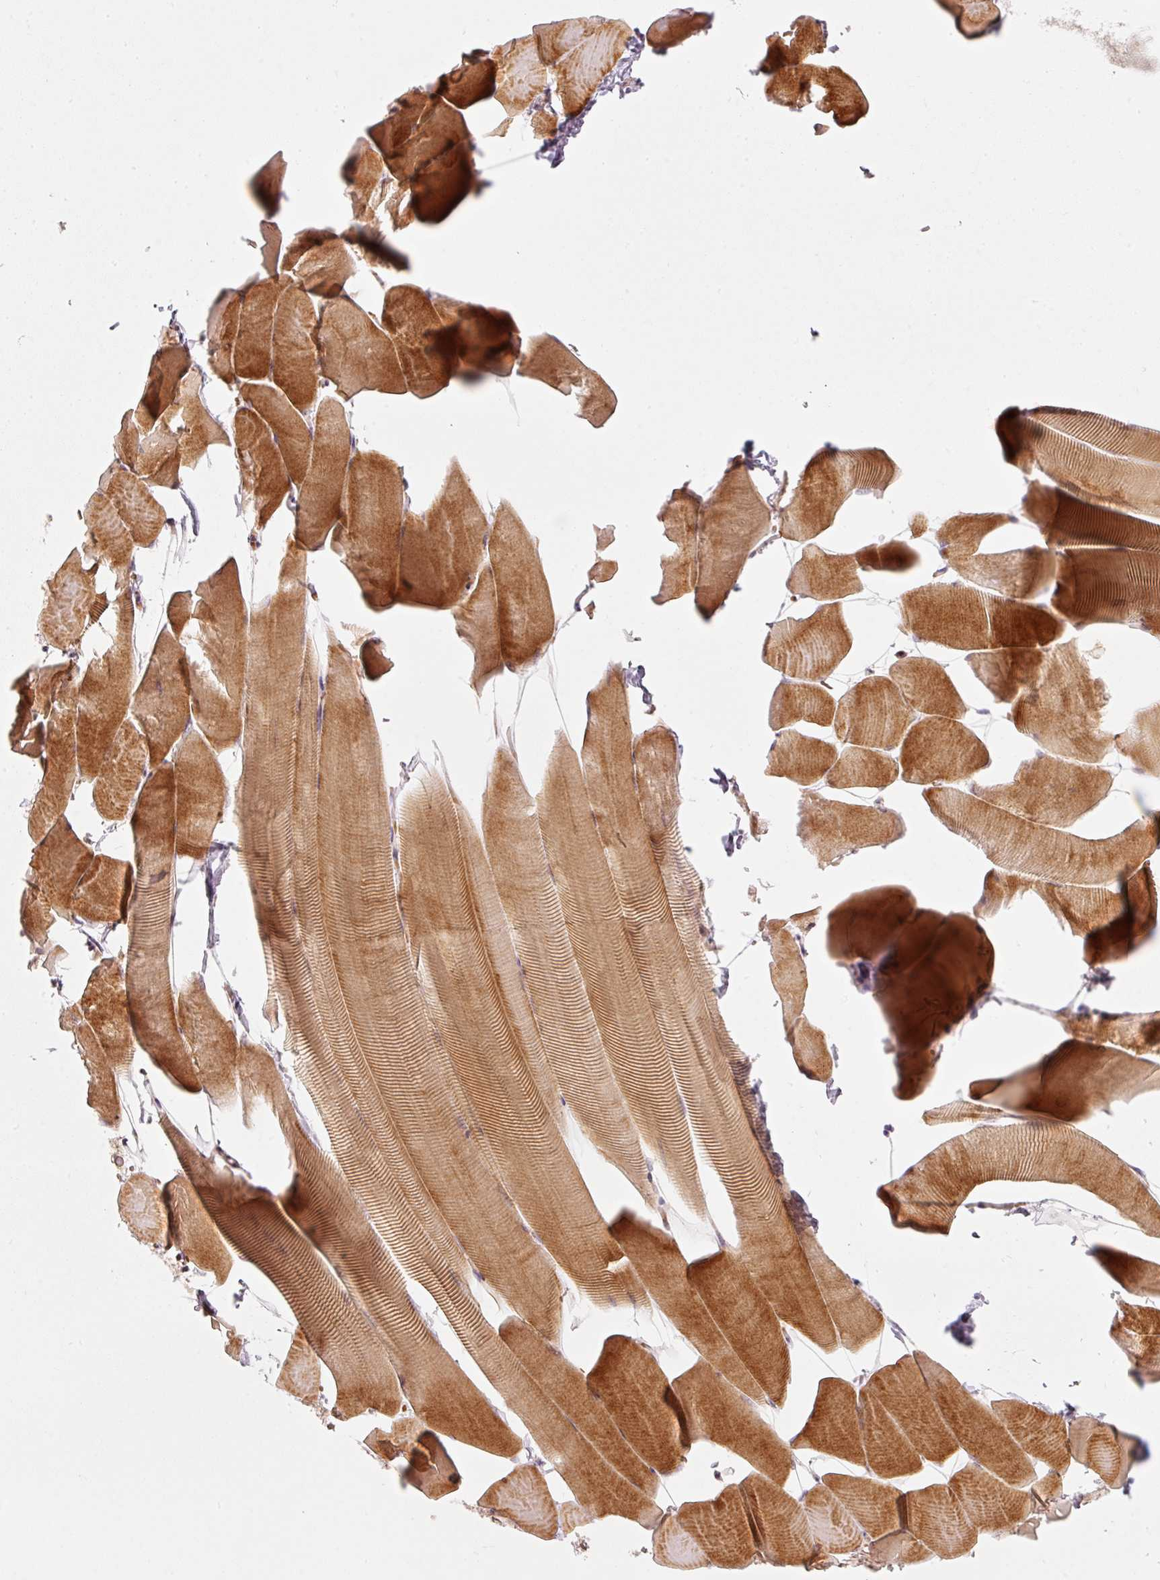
{"staining": {"intensity": "strong", "quantity": "25%-75%", "location": "cytoplasmic/membranous"}, "tissue": "skeletal muscle", "cell_type": "Myocytes", "image_type": "normal", "snomed": [{"axis": "morphology", "description": "Normal tissue, NOS"}, {"axis": "topography", "description": "Skeletal muscle"}], "caption": "DAB (3,3'-diaminobenzidine) immunohistochemical staining of normal skeletal muscle displays strong cytoplasmic/membranous protein expression in about 25%-75% of myocytes. The staining is performed using DAB brown chromogen to label protein expression. The nuclei are counter-stained blue using hematoxylin.", "gene": "KCNQ1", "patient": {"sex": "male", "age": 25}}